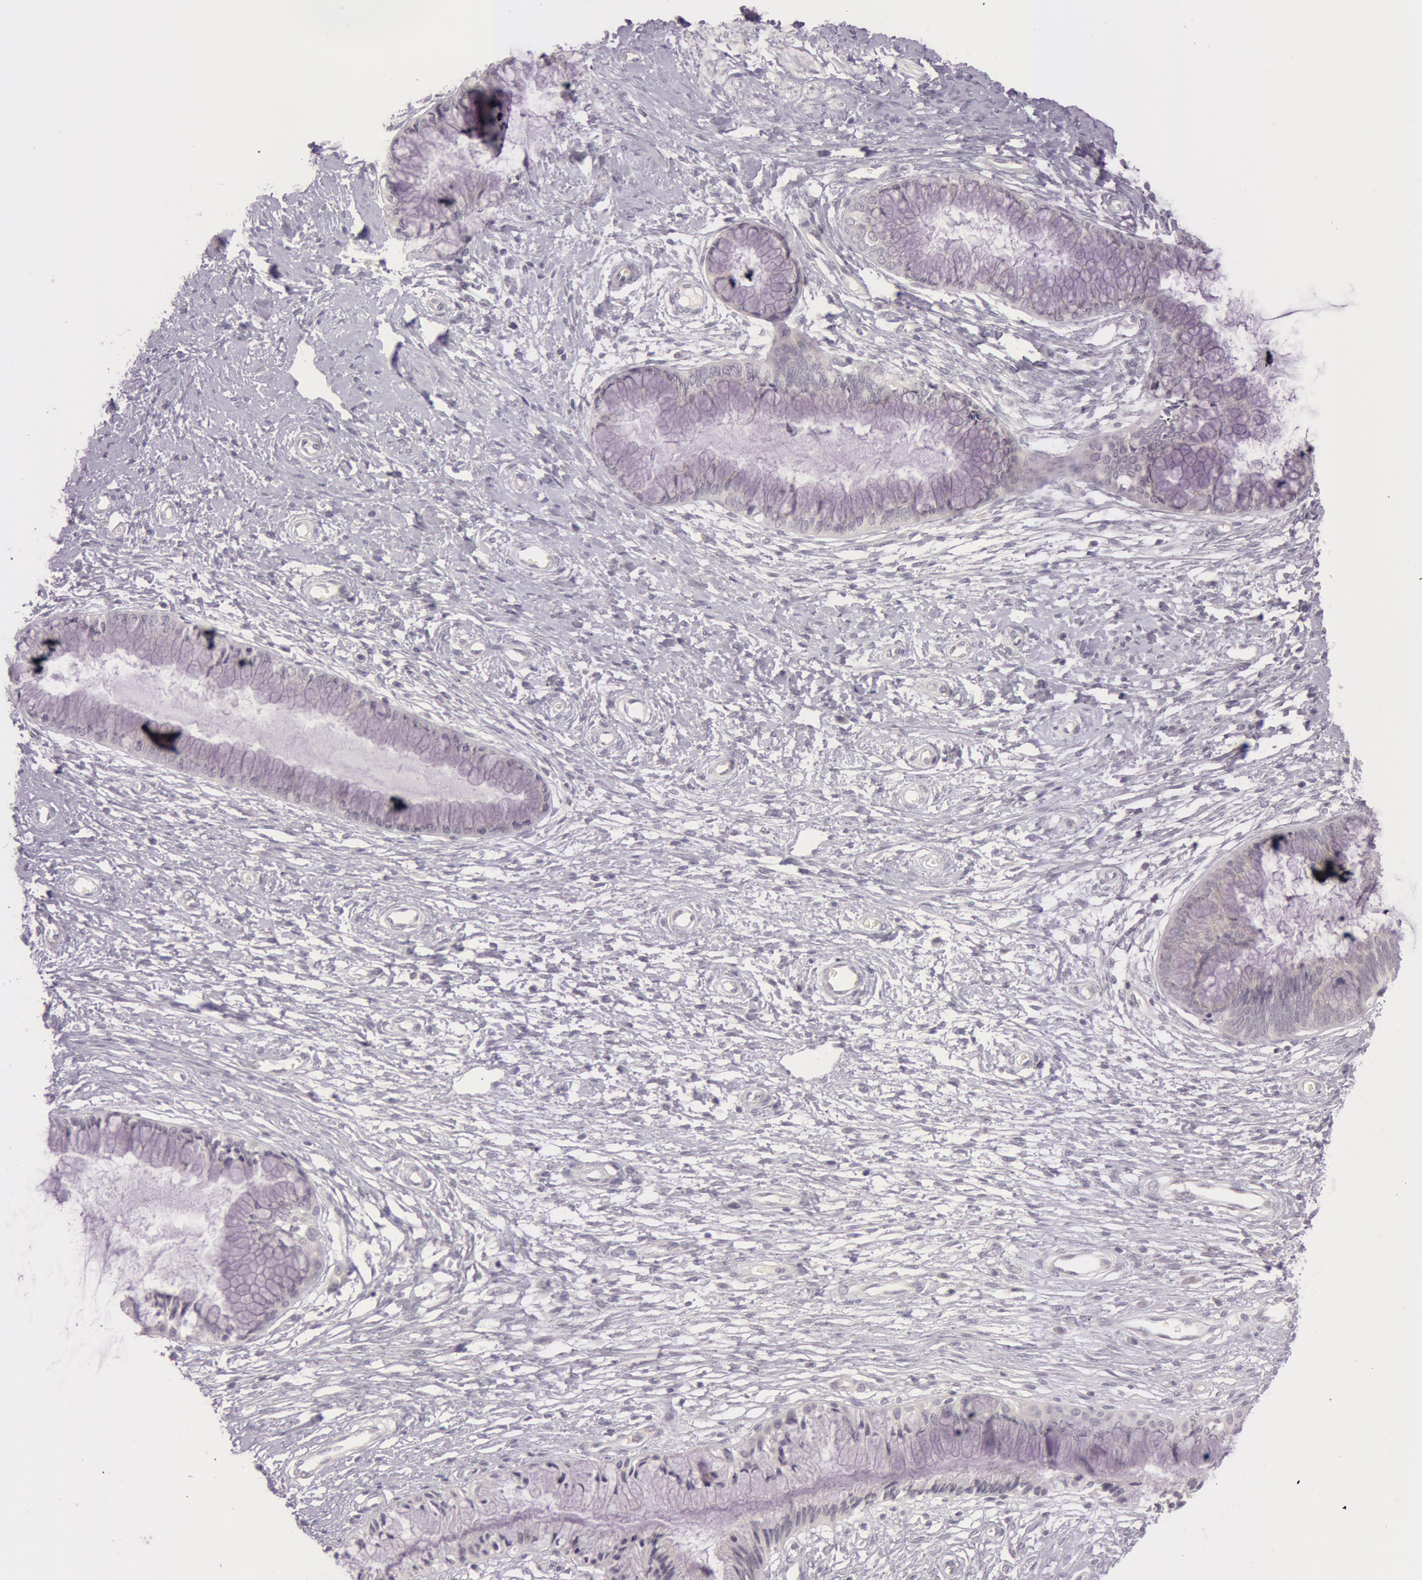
{"staining": {"intensity": "negative", "quantity": "none", "location": "none"}, "tissue": "cervix", "cell_type": "Glandular cells", "image_type": "normal", "snomed": [{"axis": "morphology", "description": "Normal tissue, NOS"}, {"axis": "topography", "description": "Cervix"}], "caption": "Glandular cells are negative for brown protein staining in normal cervix. (Brightfield microscopy of DAB (3,3'-diaminobenzidine) immunohistochemistry at high magnification).", "gene": "RBMY1A1", "patient": {"sex": "female", "age": 27}}